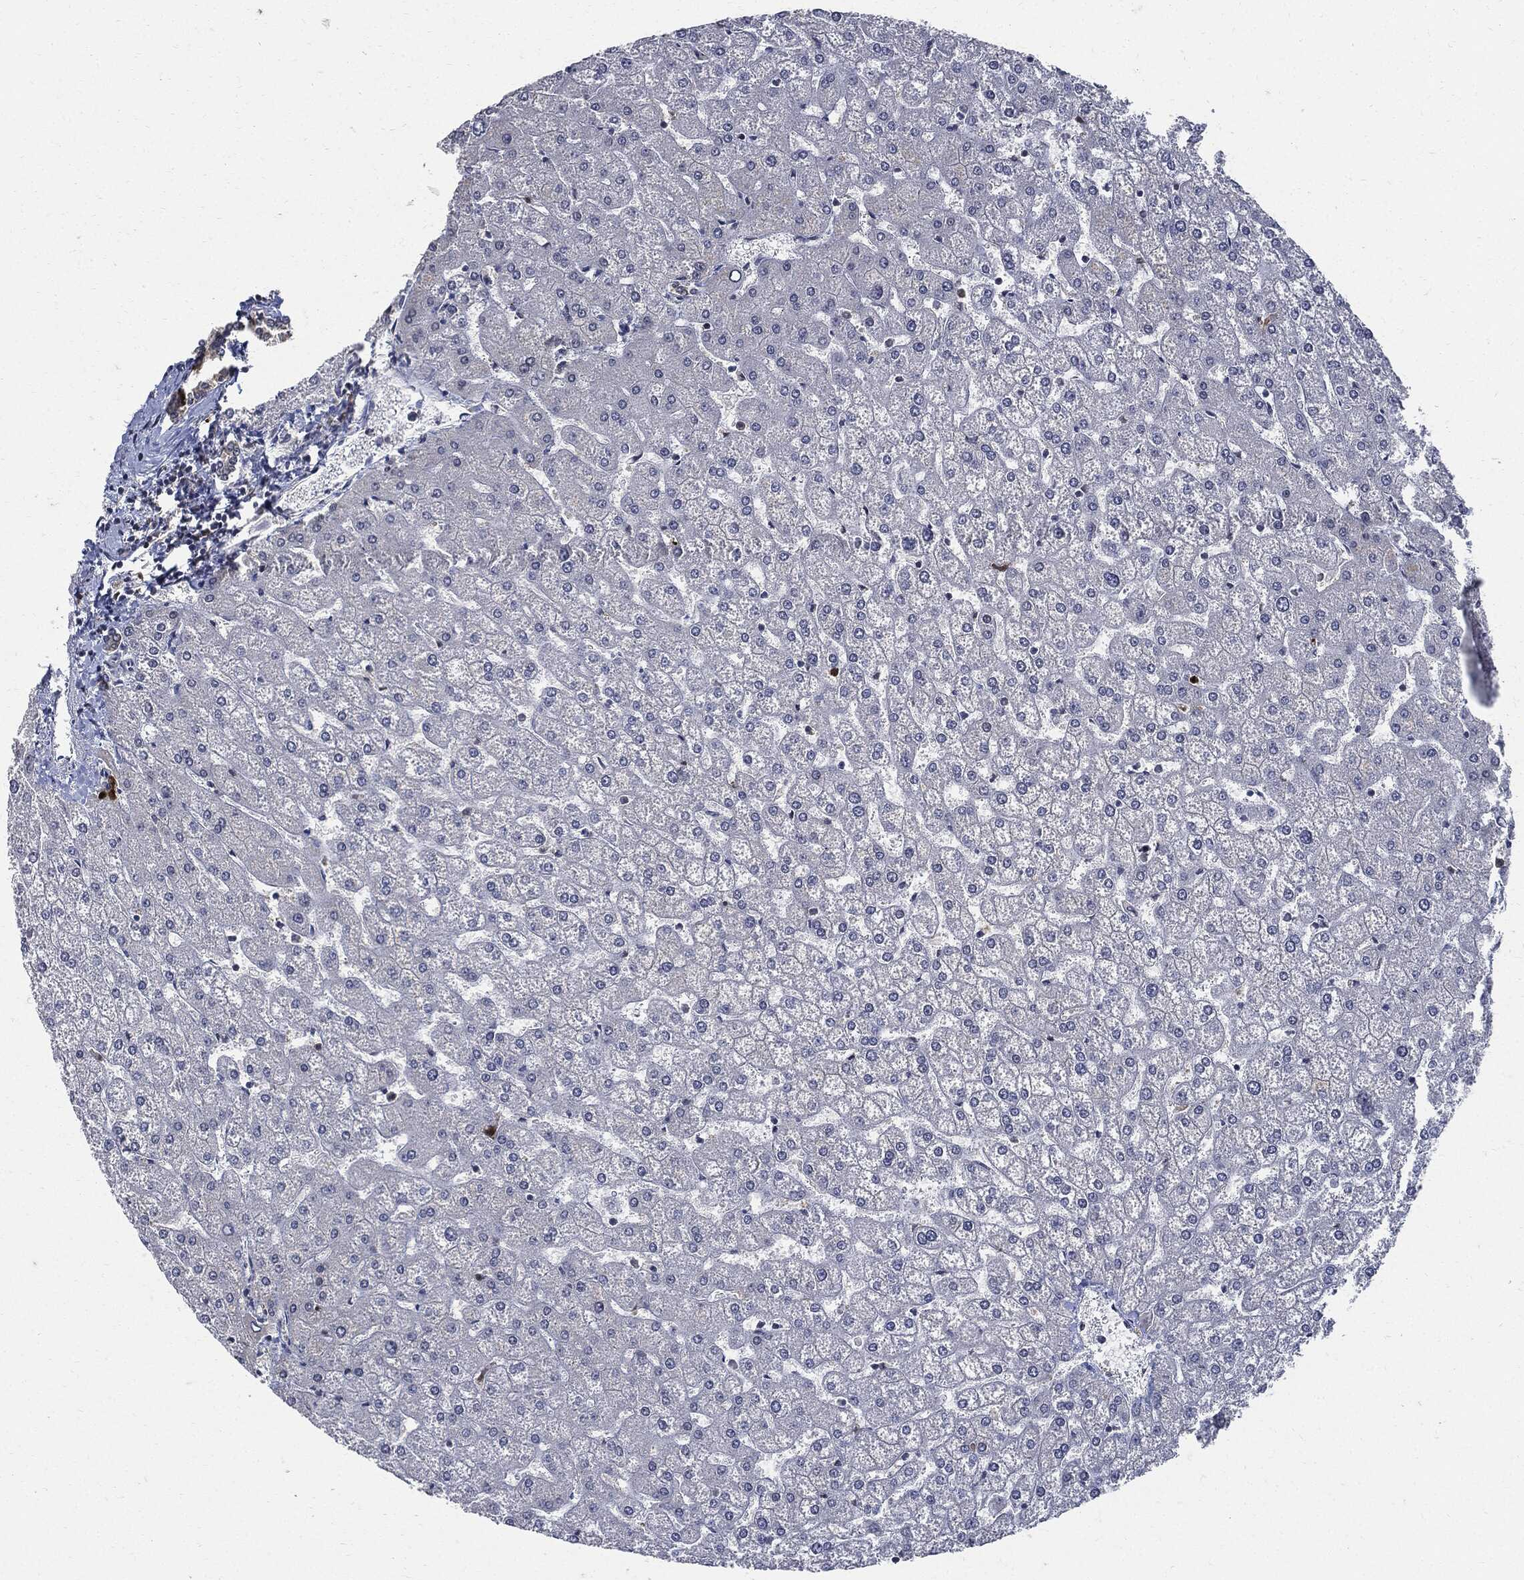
{"staining": {"intensity": "negative", "quantity": "none", "location": "none"}, "tissue": "liver", "cell_type": "Cholangiocytes", "image_type": "normal", "snomed": [{"axis": "morphology", "description": "Normal tissue, NOS"}, {"axis": "topography", "description": "Liver"}], "caption": "Immunohistochemistry histopathology image of unremarkable liver: liver stained with DAB displays no significant protein expression in cholangiocytes.", "gene": "PCNA", "patient": {"sex": "female", "age": 32}}